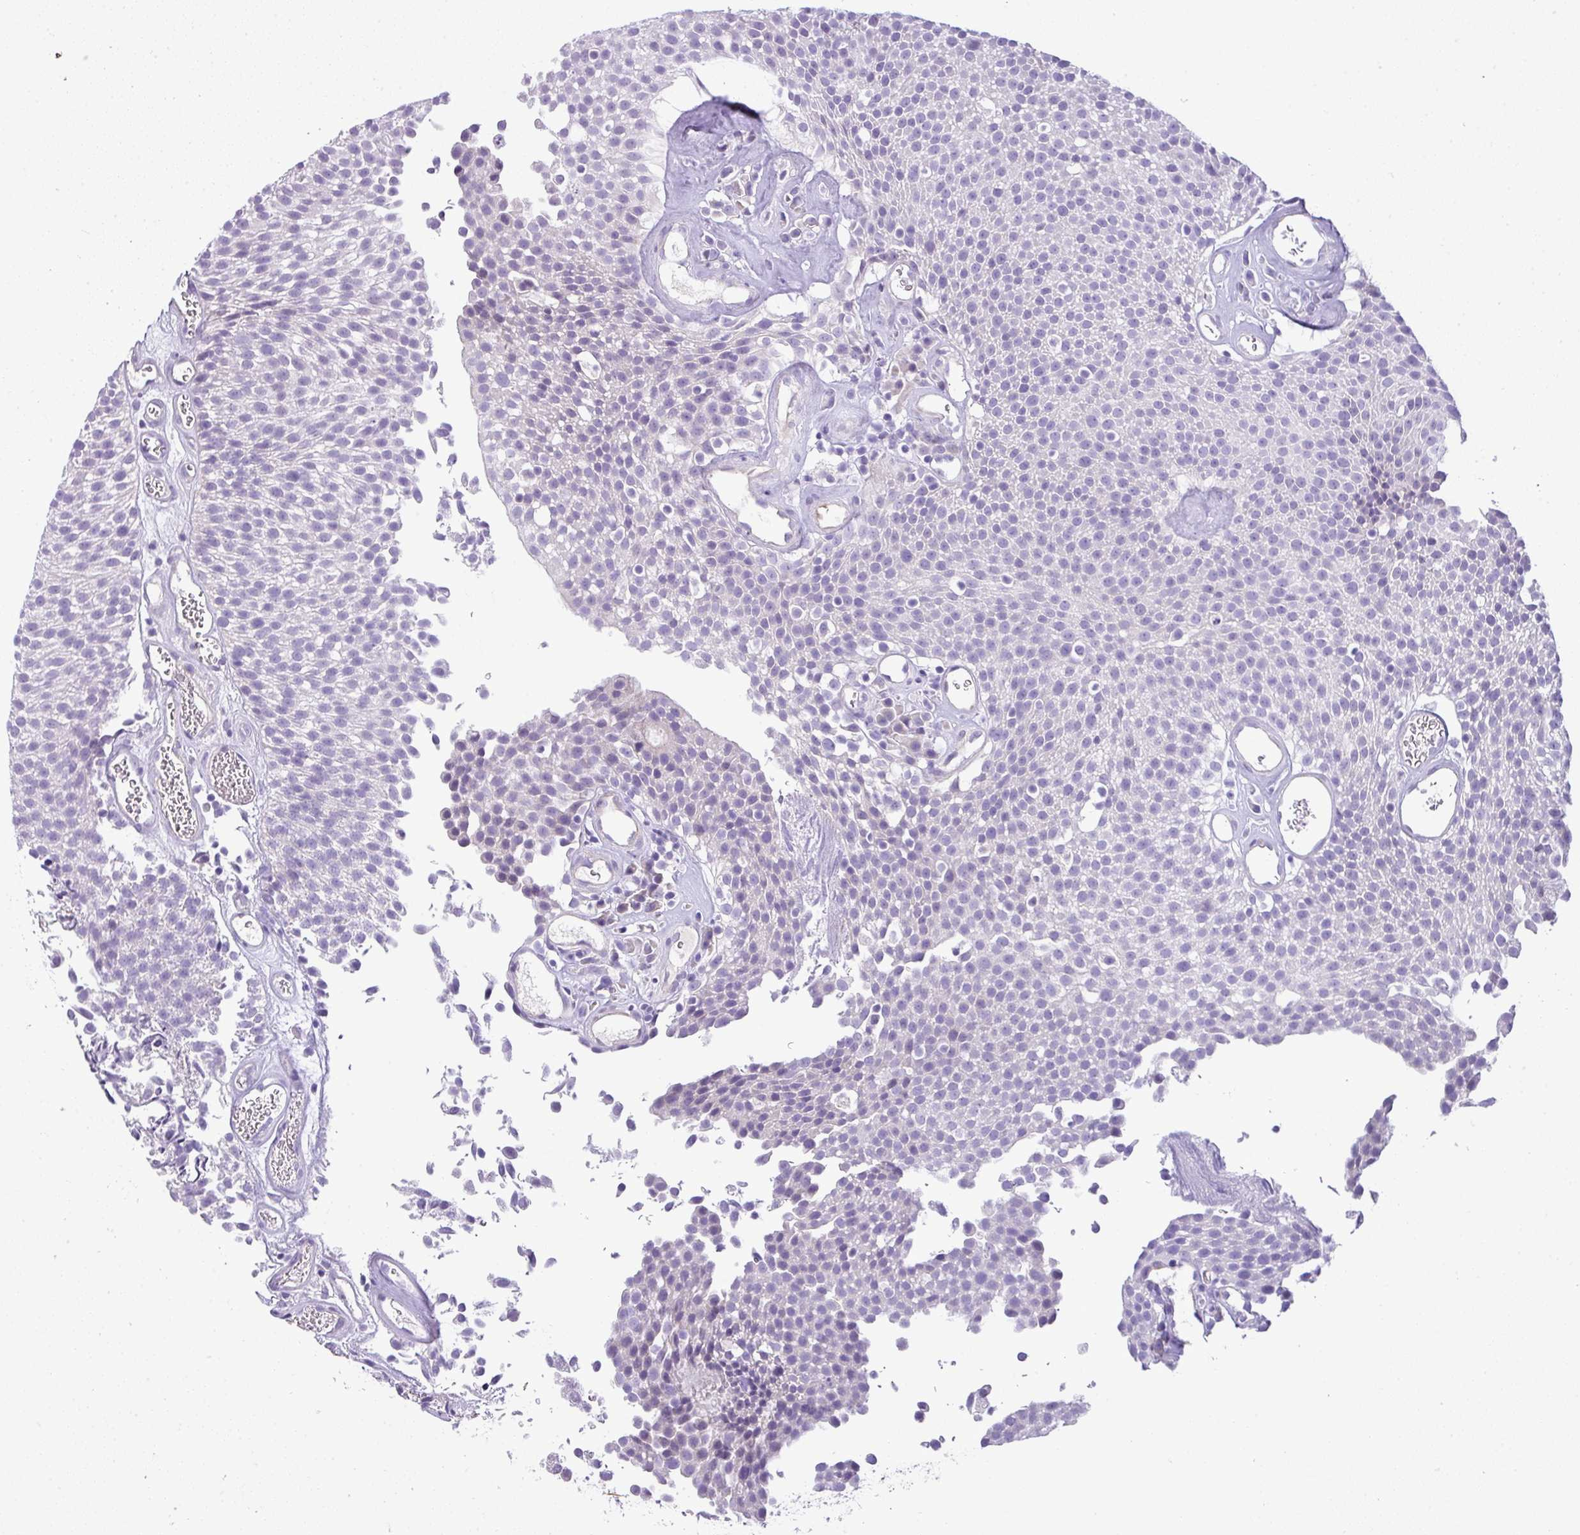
{"staining": {"intensity": "negative", "quantity": "none", "location": "none"}, "tissue": "urothelial cancer", "cell_type": "Tumor cells", "image_type": "cancer", "snomed": [{"axis": "morphology", "description": "Urothelial carcinoma, Low grade"}, {"axis": "topography", "description": "Urinary bladder"}], "caption": "High power microscopy micrograph of an immunohistochemistry (IHC) micrograph of urothelial carcinoma (low-grade), revealing no significant positivity in tumor cells. (Brightfield microscopy of DAB (3,3'-diaminobenzidine) immunohistochemistry at high magnification).", "gene": "ENSG00000273748", "patient": {"sex": "female", "age": 79}}